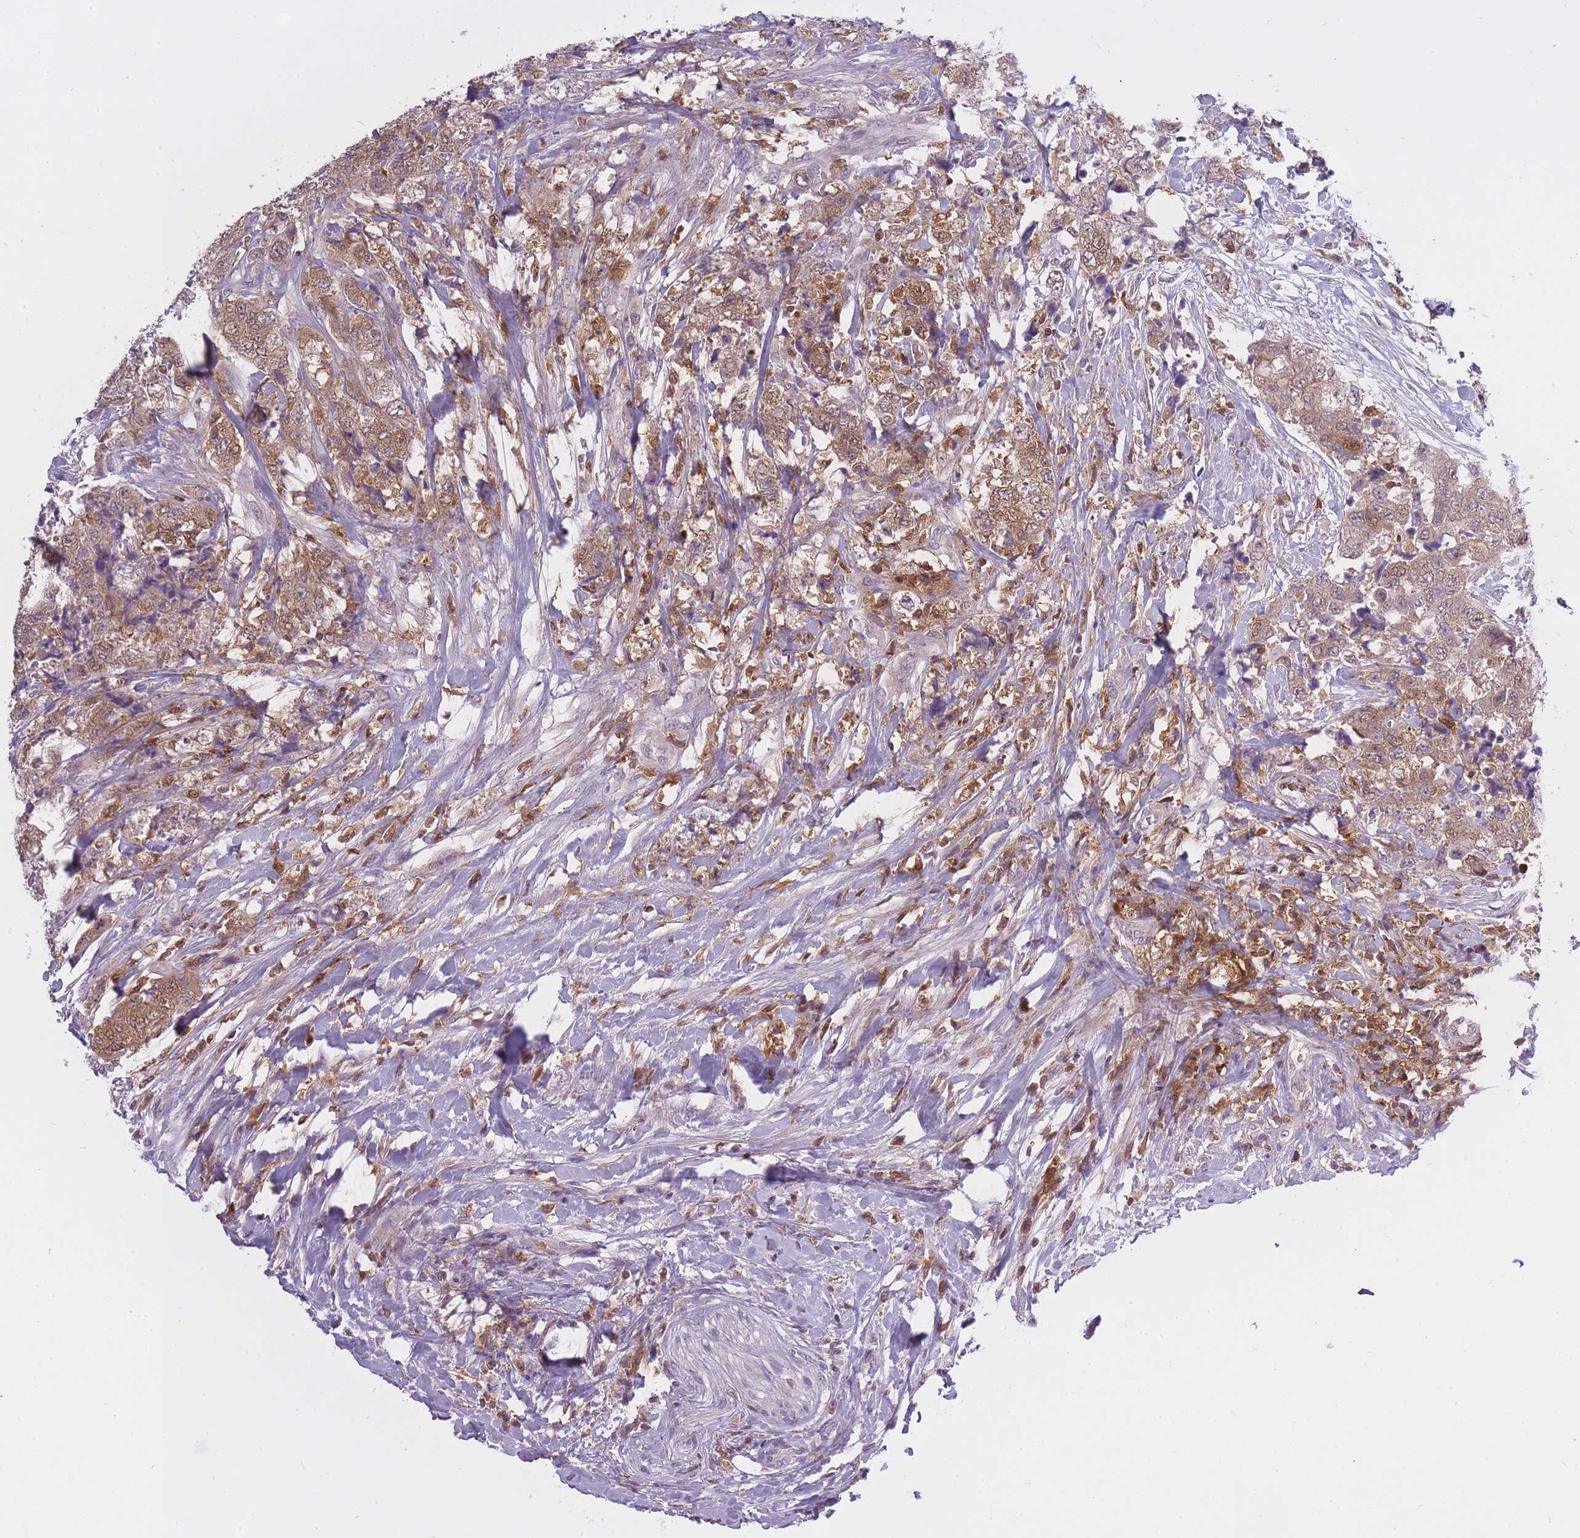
{"staining": {"intensity": "moderate", "quantity": ">75%", "location": "cytoplasmic/membranous,nuclear"}, "tissue": "urothelial cancer", "cell_type": "Tumor cells", "image_type": "cancer", "snomed": [{"axis": "morphology", "description": "Urothelial carcinoma, High grade"}, {"axis": "topography", "description": "Urinary bladder"}], "caption": "DAB immunohistochemical staining of human urothelial carcinoma (high-grade) displays moderate cytoplasmic/membranous and nuclear protein staining in approximately >75% of tumor cells. (IHC, brightfield microscopy, high magnification).", "gene": "CXorf38", "patient": {"sex": "female", "age": 78}}